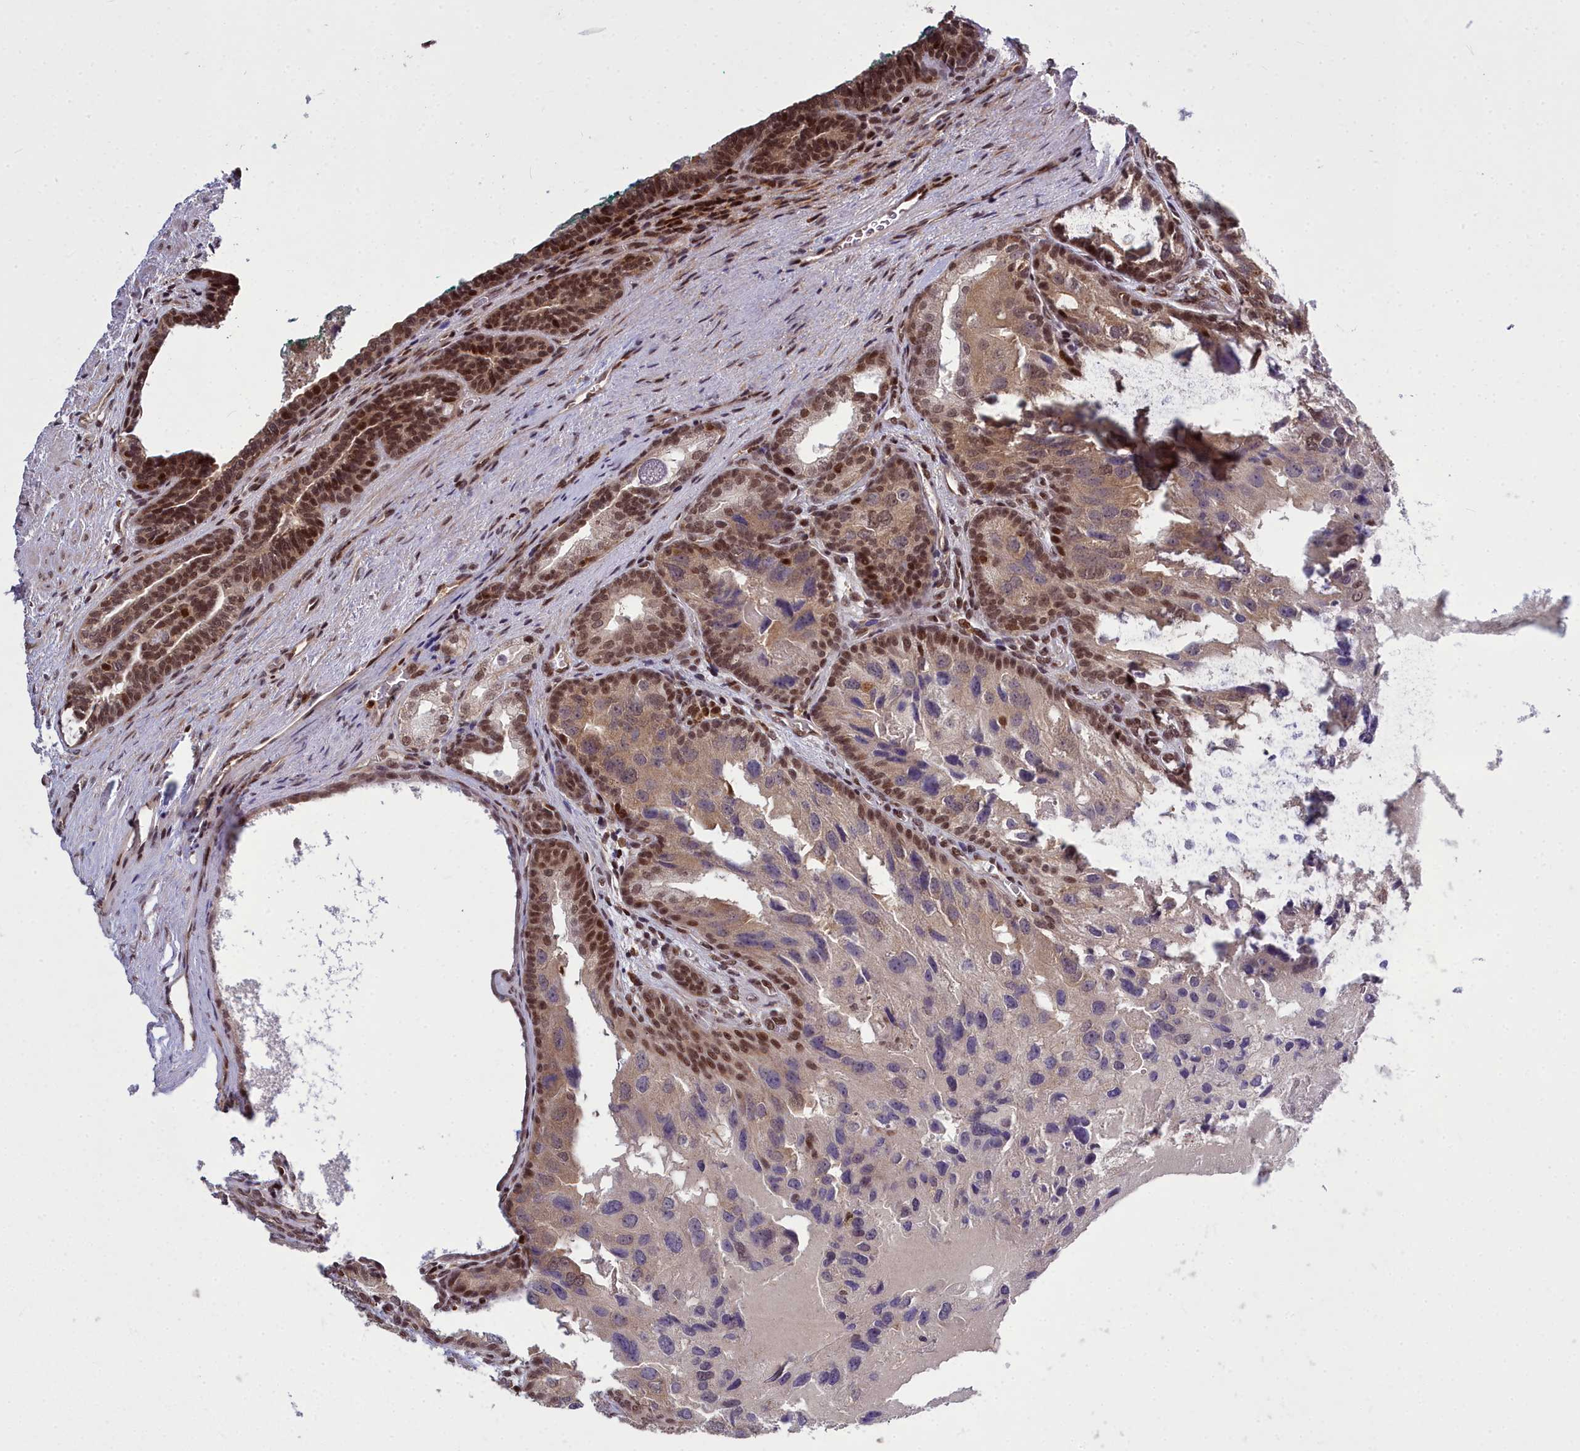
{"staining": {"intensity": "moderate", "quantity": "25%-75%", "location": "nuclear"}, "tissue": "prostate cancer", "cell_type": "Tumor cells", "image_type": "cancer", "snomed": [{"axis": "morphology", "description": "Adenocarcinoma, High grade"}, {"axis": "topography", "description": "Prostate"}], "caption": "Approximately 25%-75% of tumor cells in adenocarcinoma (high-grade) (prostate) reveal moderate nuclear protein positivity as visualized by brown immunohistochemical staining.", "gene": "GMEB1", "patient": {"sex": "male", "age": 62}}